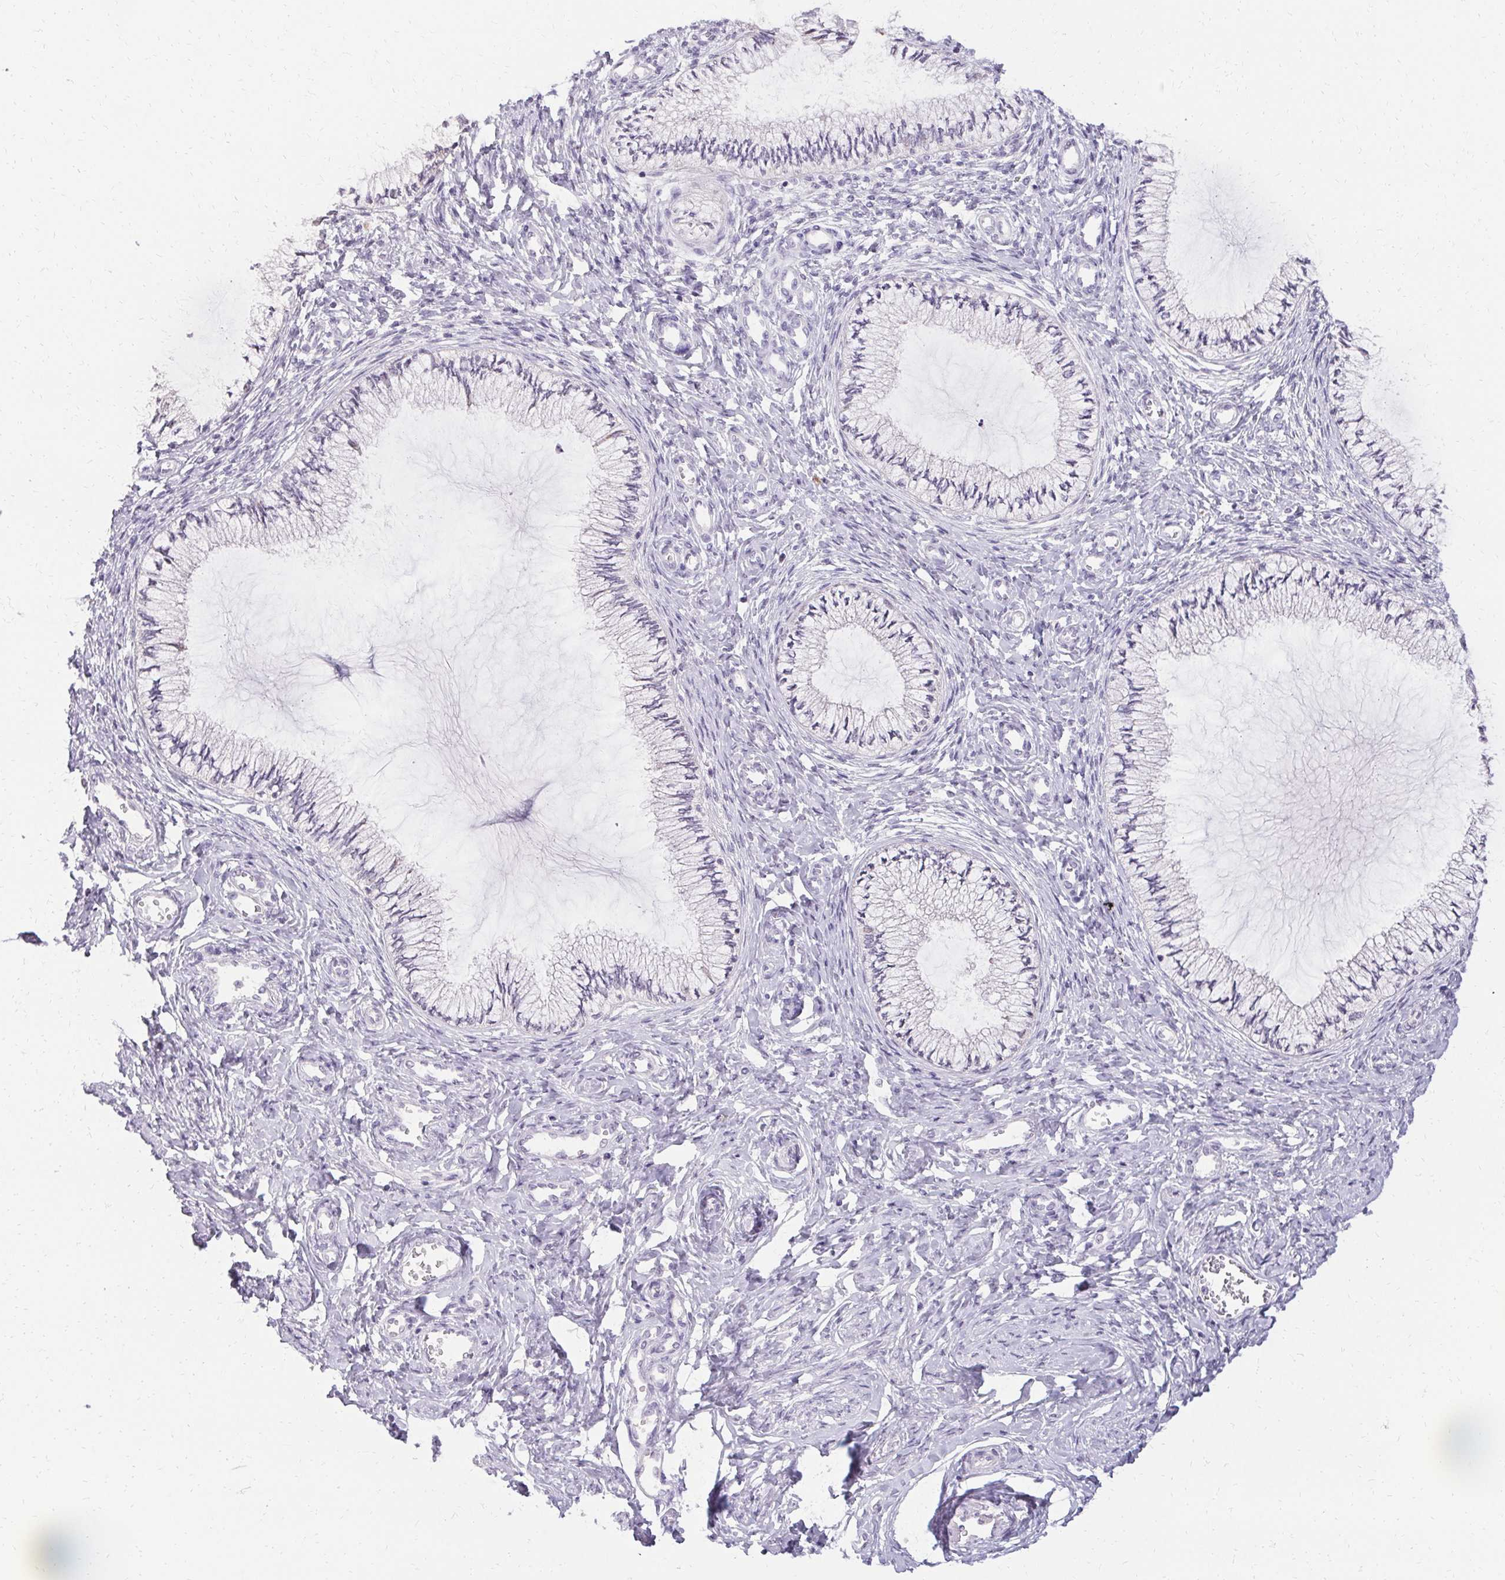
{"staining": {"intensity": "negative", "quantity": "none", "location": "none"}, "tissue": "cervix", "cell_type": "Glandular cells", "image_type": "normal", "snomed": [{"axis": "morphology", "description": "Normal tissue, NOS"}, {"axis": "topography", "description": "Cervix"}], "caption": "The IHC photomicrograph has no significant expression in glandular cells of cervix.", "gene": "PMEL", "patient": {"sex": "female", "age": 24}}